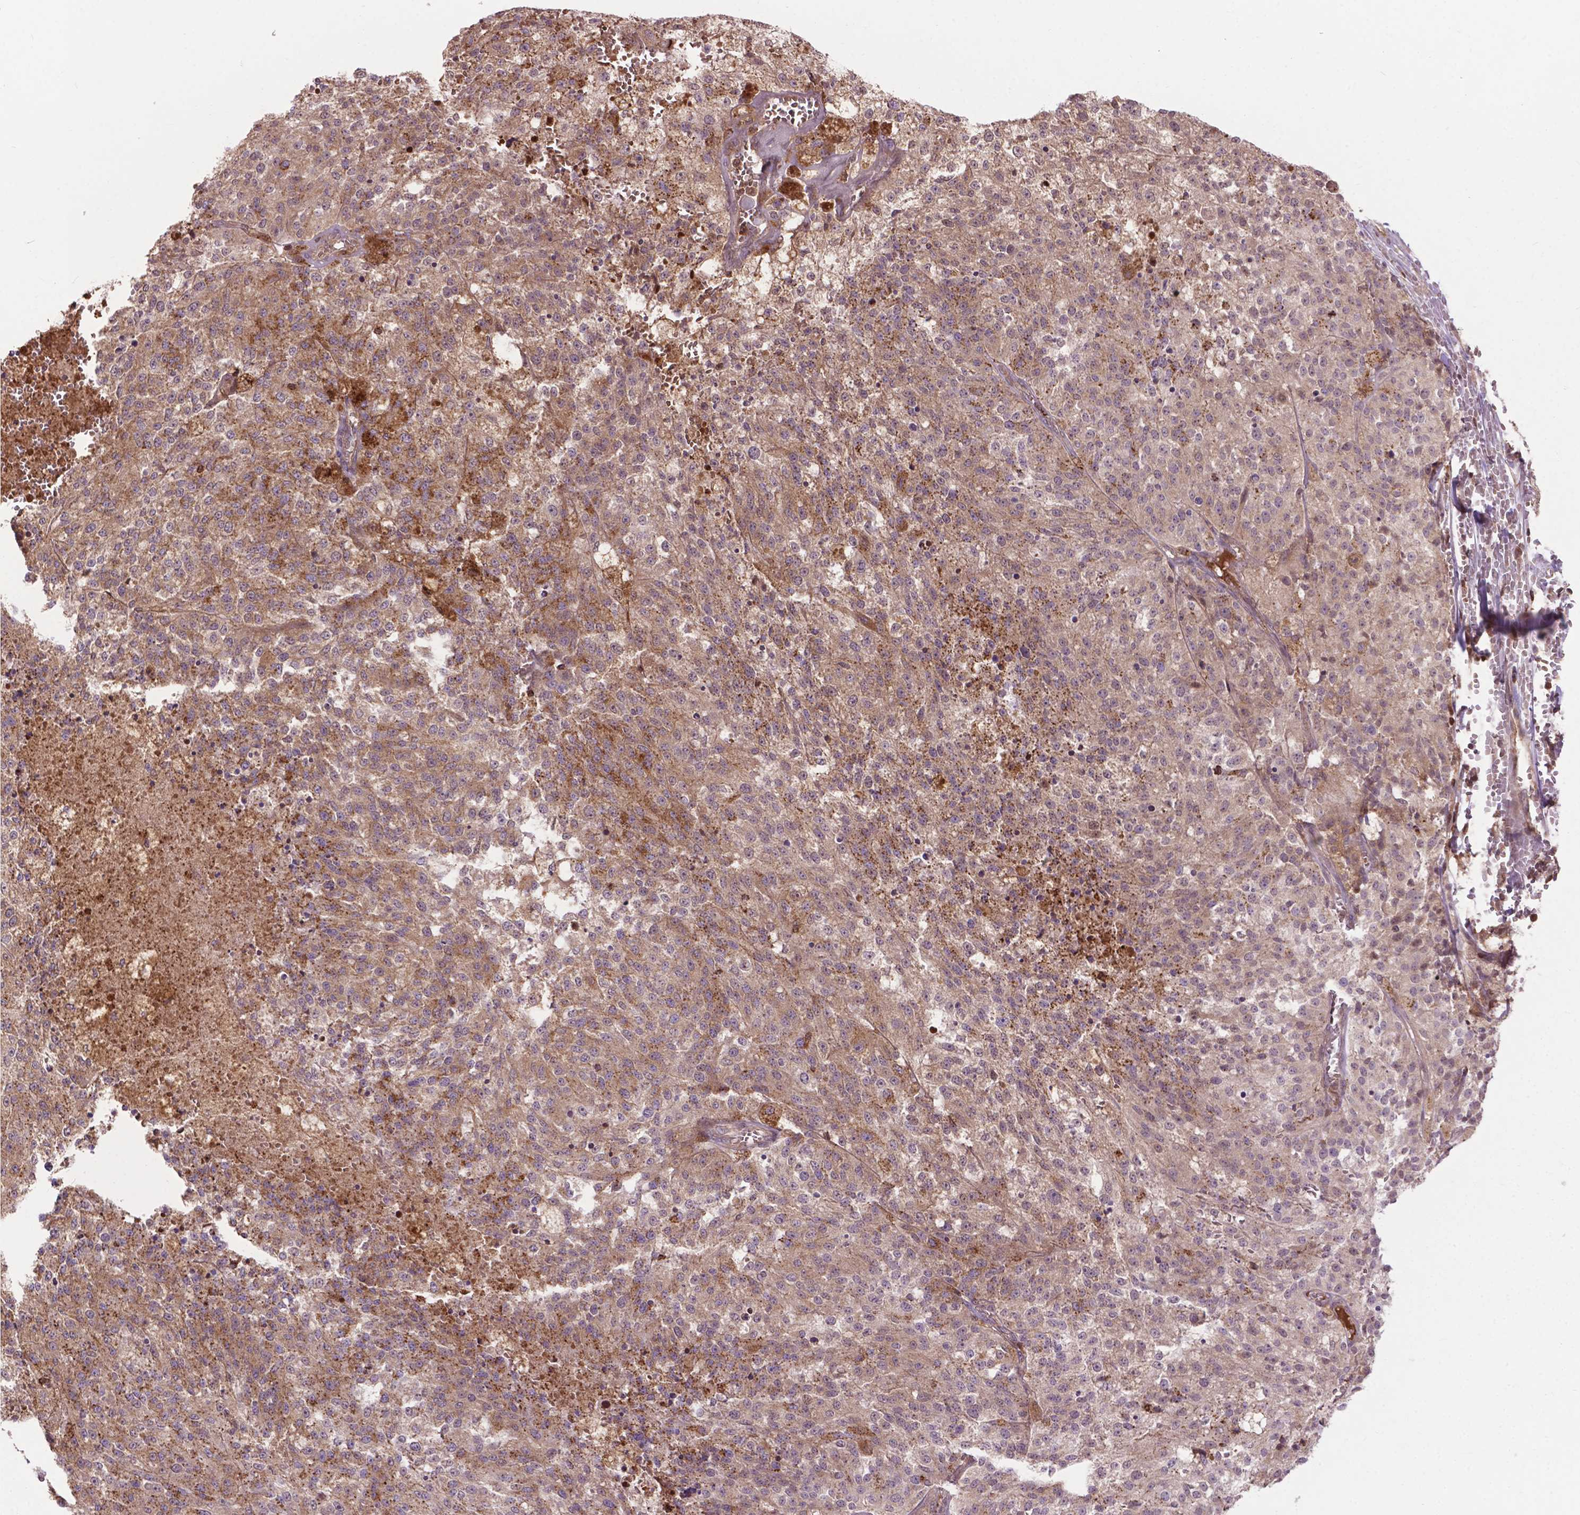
{"staining": {"intensity": "moderate", "quantity": ">75%", "location": "cytoplasmic/membranous"}, "tissue": "melanoma", "cell_type": "Tumor cells", "image_type": "cancer", "snomed": [{"axis": "morphology", "description": "Malignant melanoma, Metastatic site"}, {"axis": "topography", "description": "Lymph node"}], "caption": "Human melanoma stained with a brown dye demonstrates moderate cytoplasmic/membranous positive expression in about >75% of tumor cells.", "gene": "CHMP4A", "patient": {"sex": "female", "age": 64}}